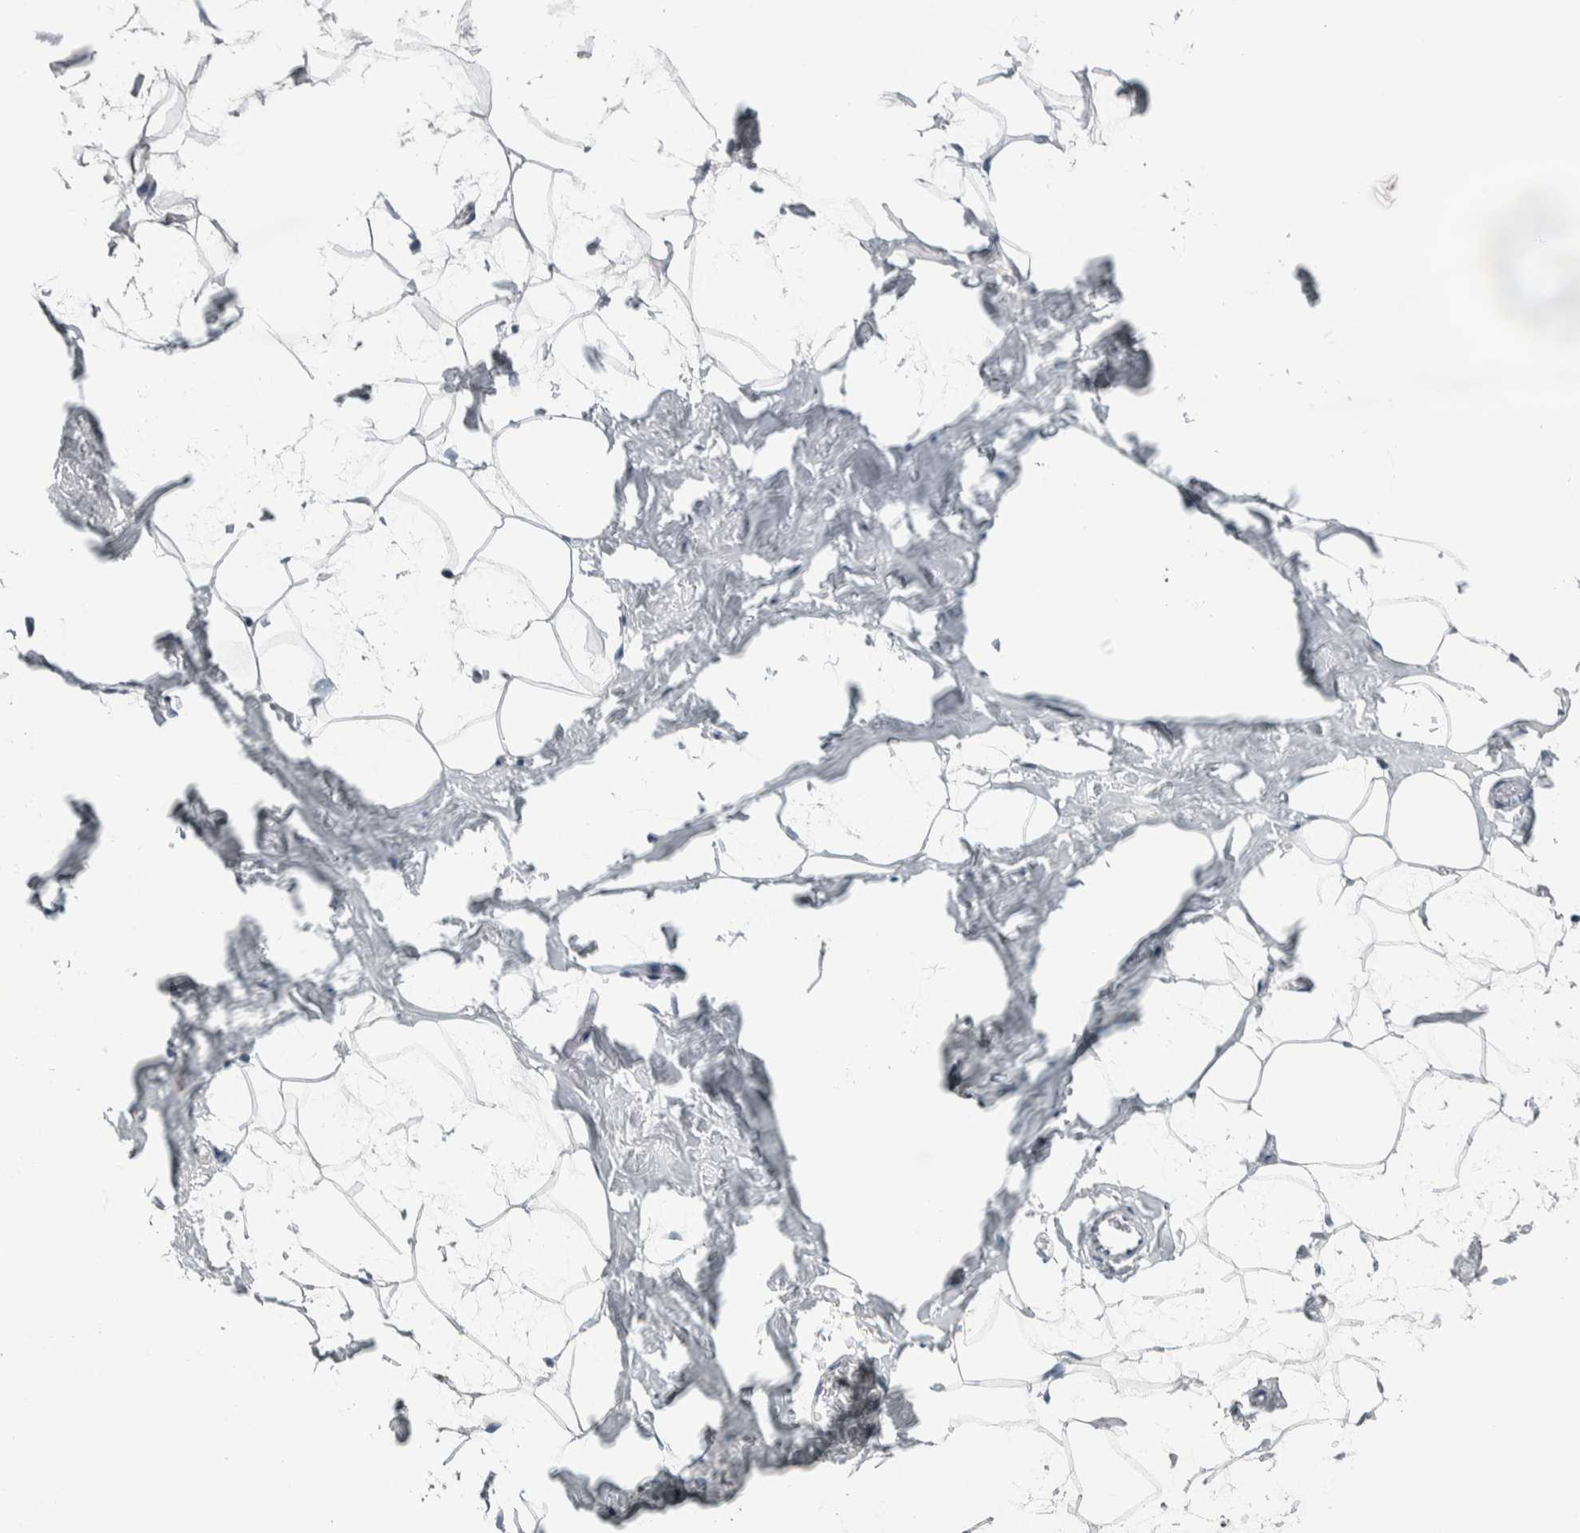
{"staining": {"intensity": "negative", "quantity": "none", "location": "none"}, "tissue": "adipose tissue", "cell_type": "Adipocytes", "image_type": "normal", "snomed": [{"axis": "morphology", "description": "Normal tissue, NOS"}, {"axis": "morphology", "description": "Fibrosis, NOS"}, {"axis": "topography", "description": "Breast"}, {"axis": "topography", "description": "Adipose tissue"}], "caption": "IHC of benign human adipose tissue shows no expression in adipocytes. (DAB immunohistochemistry visualized using brightfield microscopy, high magnification).", "gene": "CAVIN4", "patient": {"sex": "female", "age": 39}}